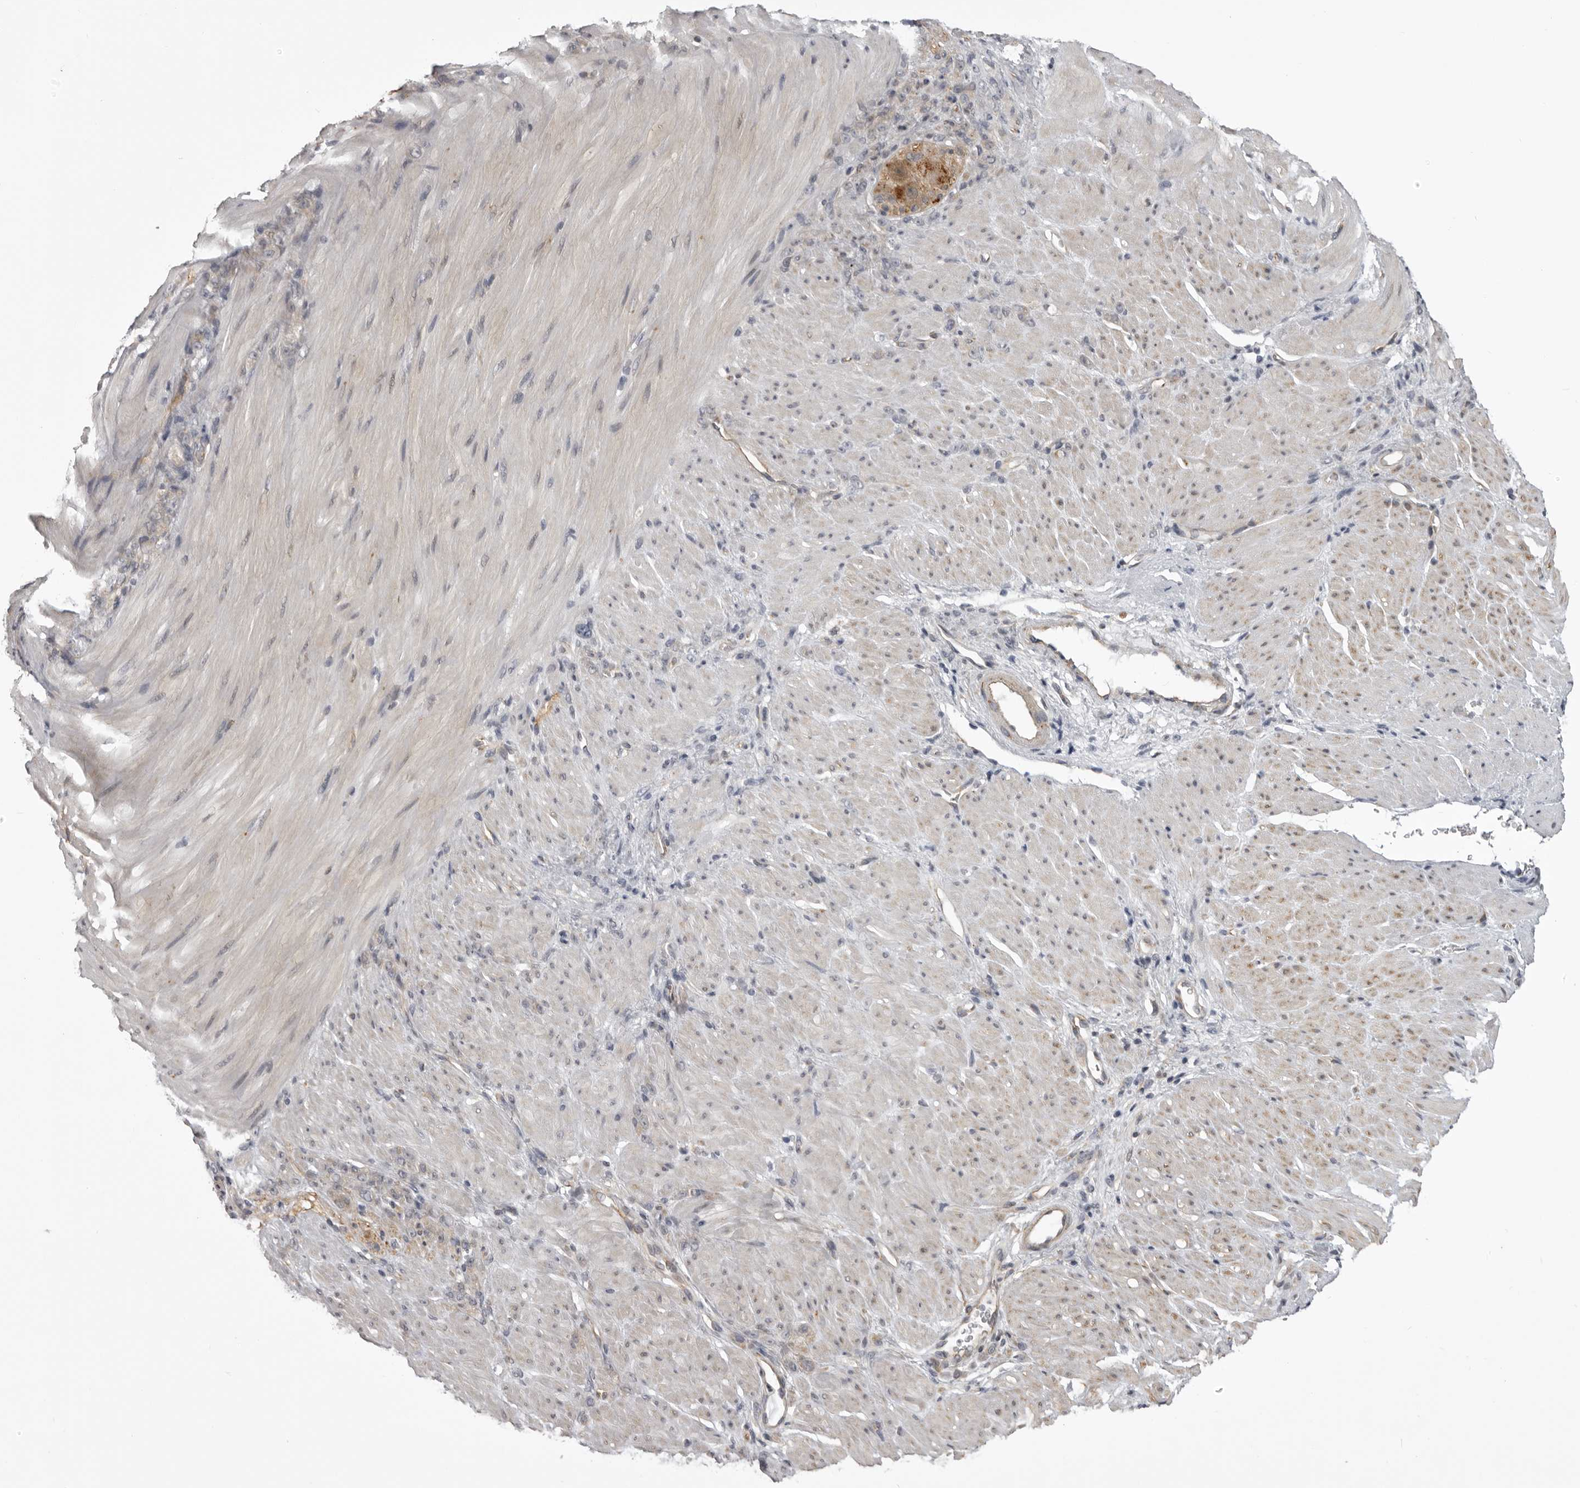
{"staining": {"intensity": "negative", "quantity": "none", "location": "none"}, "tissue": "stomach cancer", "cell_type": "Tumor cells", "image_type": "cancer", "snomed": [{"axis": "morphology", "description": "Normal tissue, NOS"}, {"axis": "morphology", "description": "Adenocarcinoma, NOS"}, {"axis": "topography", "description": "Stomach"}], "caption": "Protein analysis of stomach cancer (adenocarcinoma) exhibits no significant positivity in tumor cells. (Stains: DAB (3,3'-diaminobenzidine) immunohistochemistry (IHC) with hematoxylin counter stain, Microscopy: brightfield microscopy at high magnification).", "gene": "EPHA10", "patient": {"sex": "male", "age": 82}}